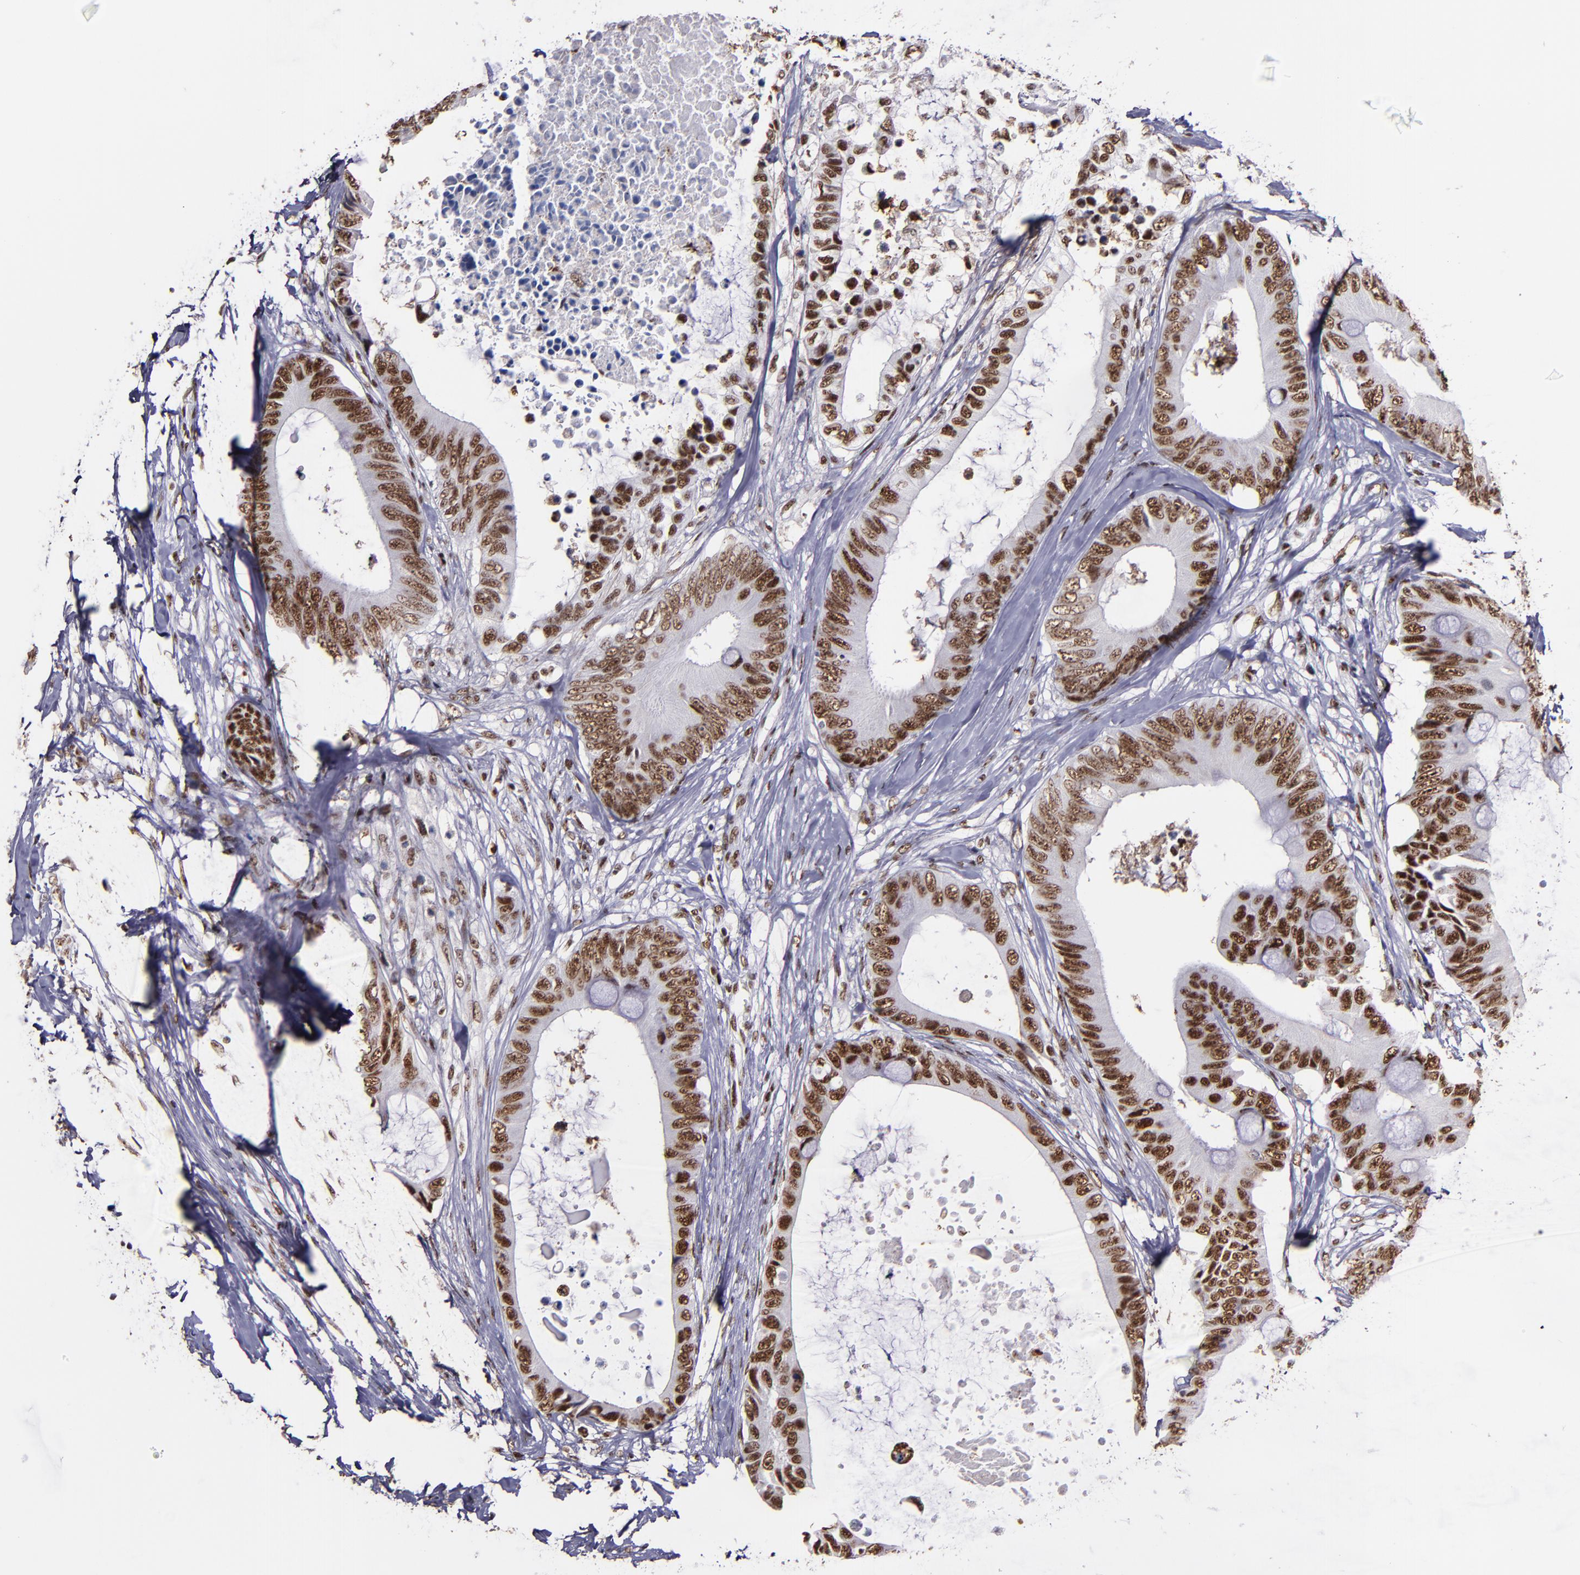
{"staining": {"intensity": "moderate", "quantity": ">75%", "location": "nuclear"}, "tissue": "colorectal cancer", "cell_type": "Tumor cells", "image_type": "cancer", "snomed": [{"axis": "morphology", "description": "Normal tissue, NOS"}, {"axis": "morphology", "description": "Adenocarcinoma, NOS"}, {"axis": "topography", "description": "Rectum"}, {"axis": "topography", "description": "Peripheral nerve tissue"}], "caption": "IHC (DAB (3,3'-diaminobenzidine)) staining of colorectal cancer (adenocarcinoma) shows moderate nuclear protein expression in about >75% of tumor cells.", "gene": "PPP4R3A", "patient": {"sex": "female", "age": 77}}